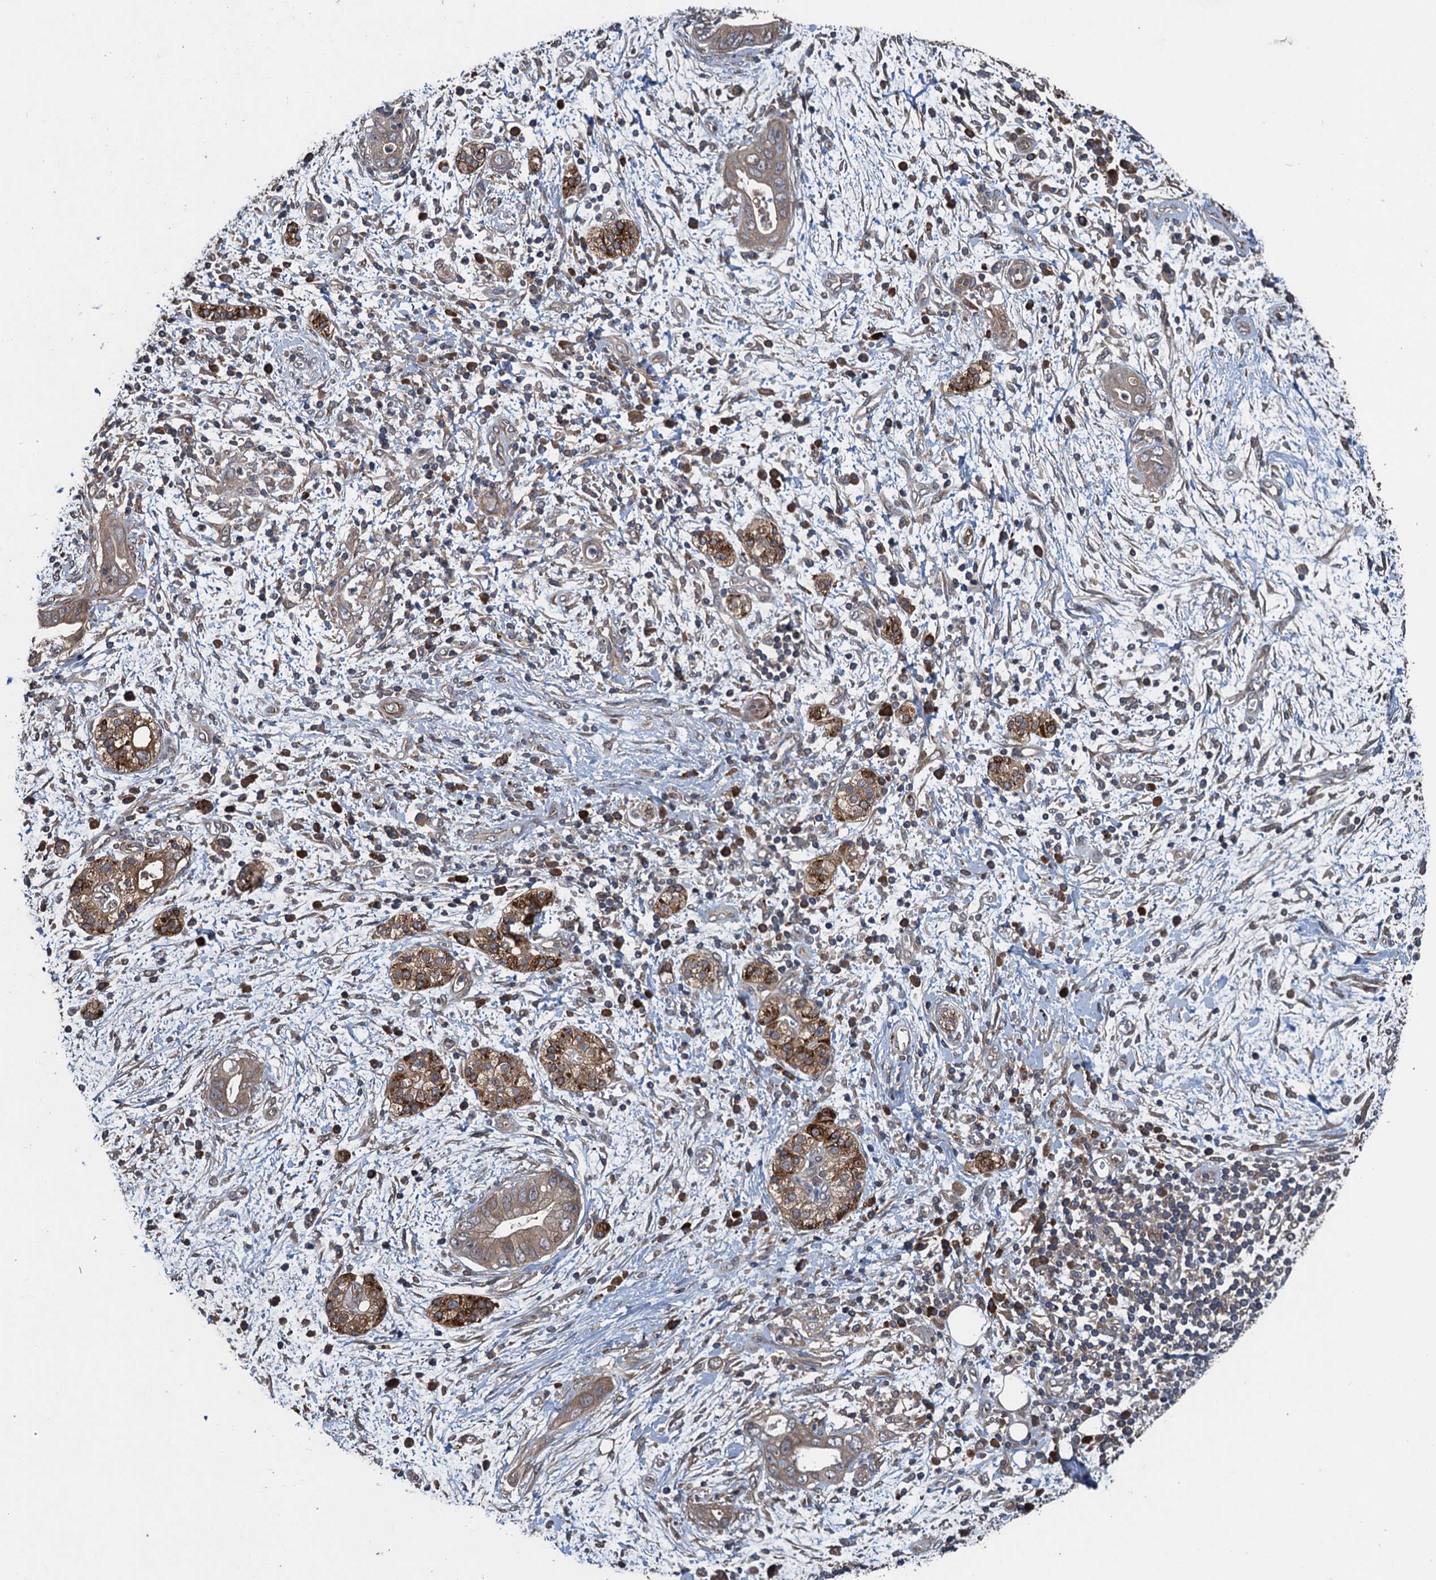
{"staining": {"intensity": "weak", "quantity": ">75%", "location": "cytoplasmic/membranous"}, "tissue": "pancreatic cancer", "cell_type": "Tumor cells", "image_type": "cancer", "snomed": [{"axis": "morphology", "description": "Adenocarcinoma, NOS"}, {"axis": "topography", "description": "Pancreas"}], "caption": "Protein expression analysis of pancreatic adenocarcinoma demonstrates weak cytoplasmic/membranous staining in approximately >75% of tumor cells.", "gene": "CNTN5", "patient": {"sex": "male", "age": 75}}